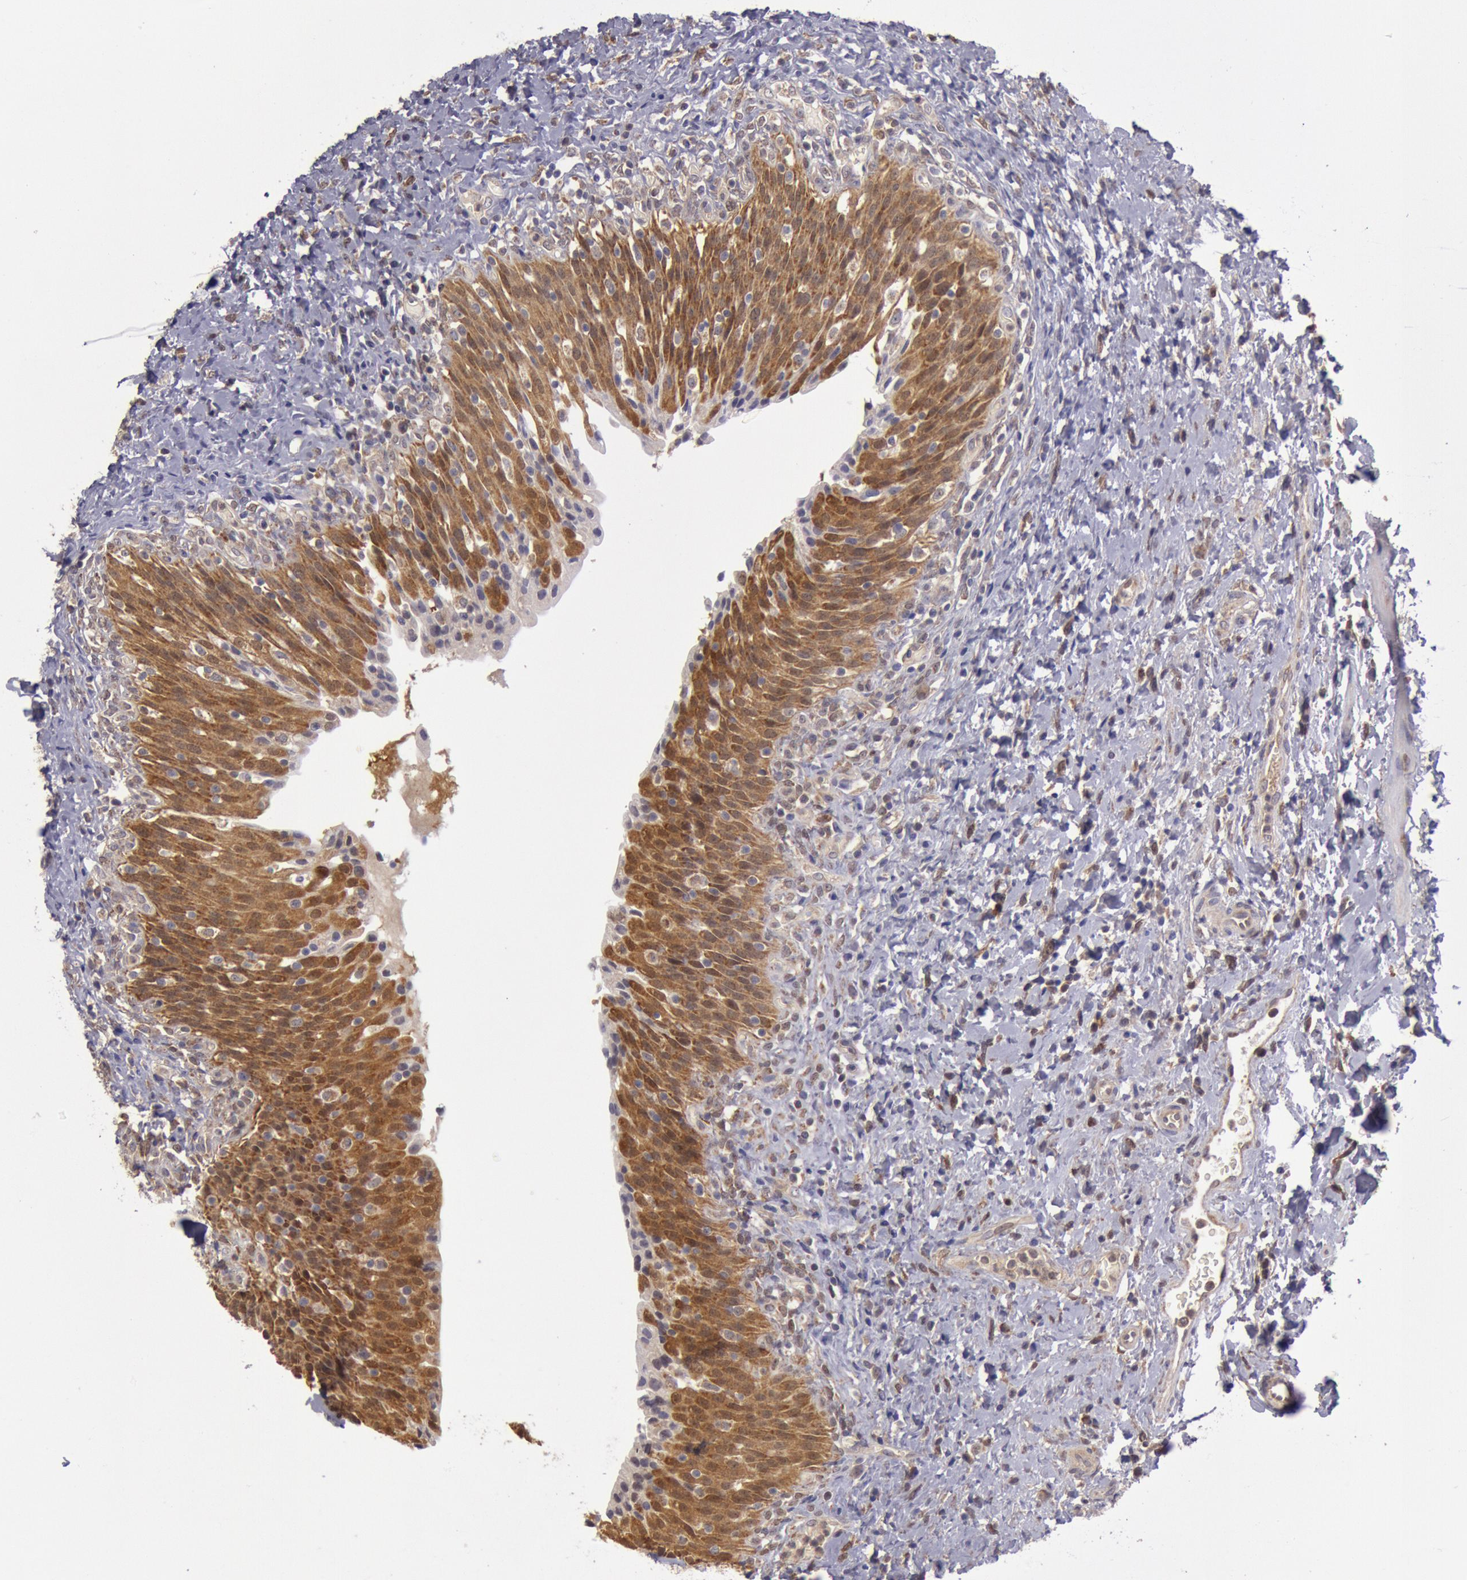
{"staining": {"intensity": "moderate", "quantity": ">75%", "location": "cytoplasmic/membranous"}, "tissue": "urinary bladder", "cell_type": "Urothelial cells", "image_type": "normal", "snomed": [{"axis": "morphology", "description": "Normal tissue, NOS"}, {"axis": "topography", "description": "Urinary bladder"}], "caption": "Urinary bladder stained with DAB immunohistochemistry (IHC) displays medium levels of moderate cytoplasmic/membranous positivity in approximately >75% of urothelial cells. (Stains: DAB in brown, nuclei in blue, Microscopy: brightfield microscopy at high magnification).", "gene": "MPST", "patient": {"sex": "male", "age": 51}}